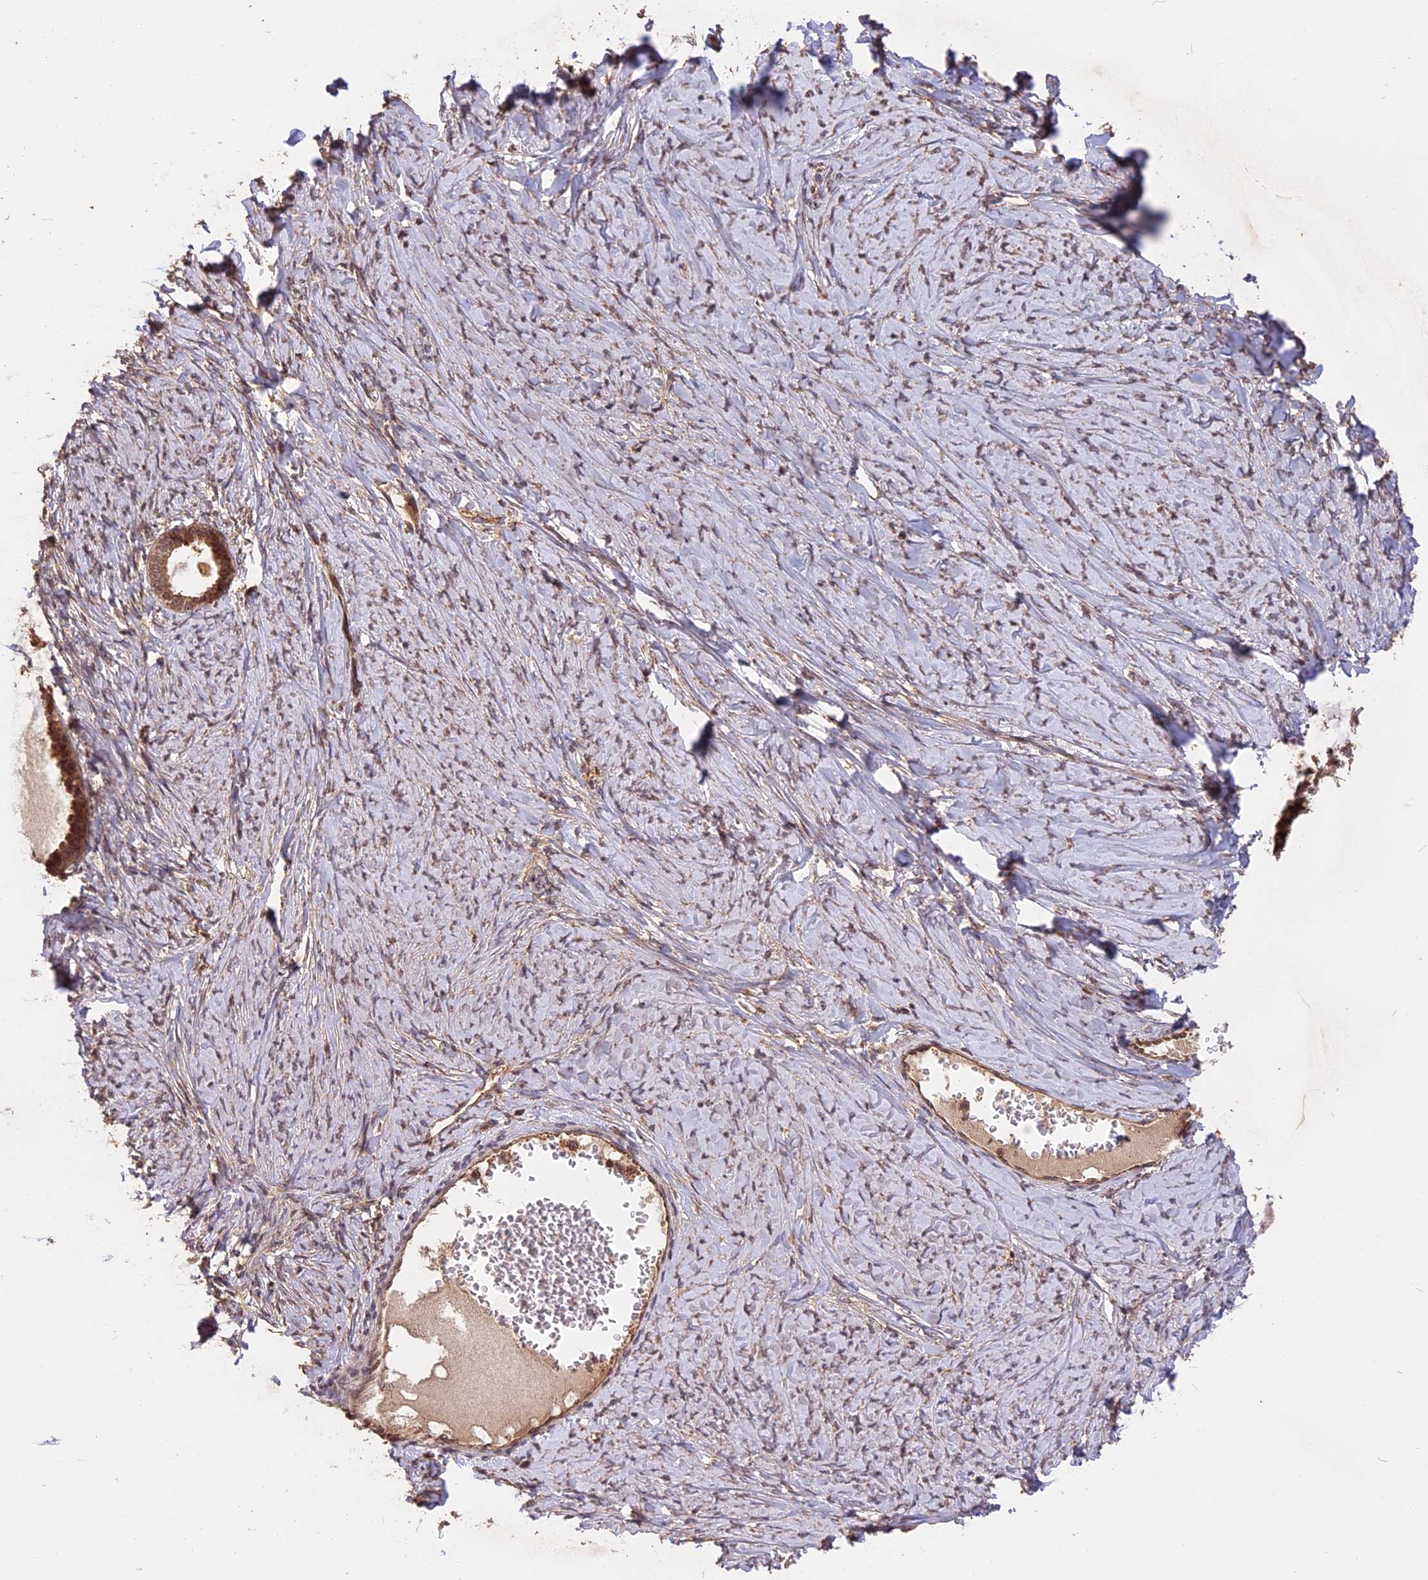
{"staining": {"intensity": "moderate", "quantity": ">75%", "location": "cytoplasmic/membranous,nuclear"}, "tissue": "ovarian cancer", "cell_type": "Tumor cells", "image_type": "cancer", "snomed": [{"axis": "morphology", "description": "Cystadenocarcinoma, serous, NOS"}, {"axis": "topography", "description": "Ovary"}], "caption": "DAB immunohistochemical staining of human serous cystadenocarcinoma (ovarian) displays moderate cytoplasmic/membranous and nuclear protein staining in approximately >75% of tumor cells.", "gene": "ESCO1", "patient": {"sex": "female", "age": 79}}